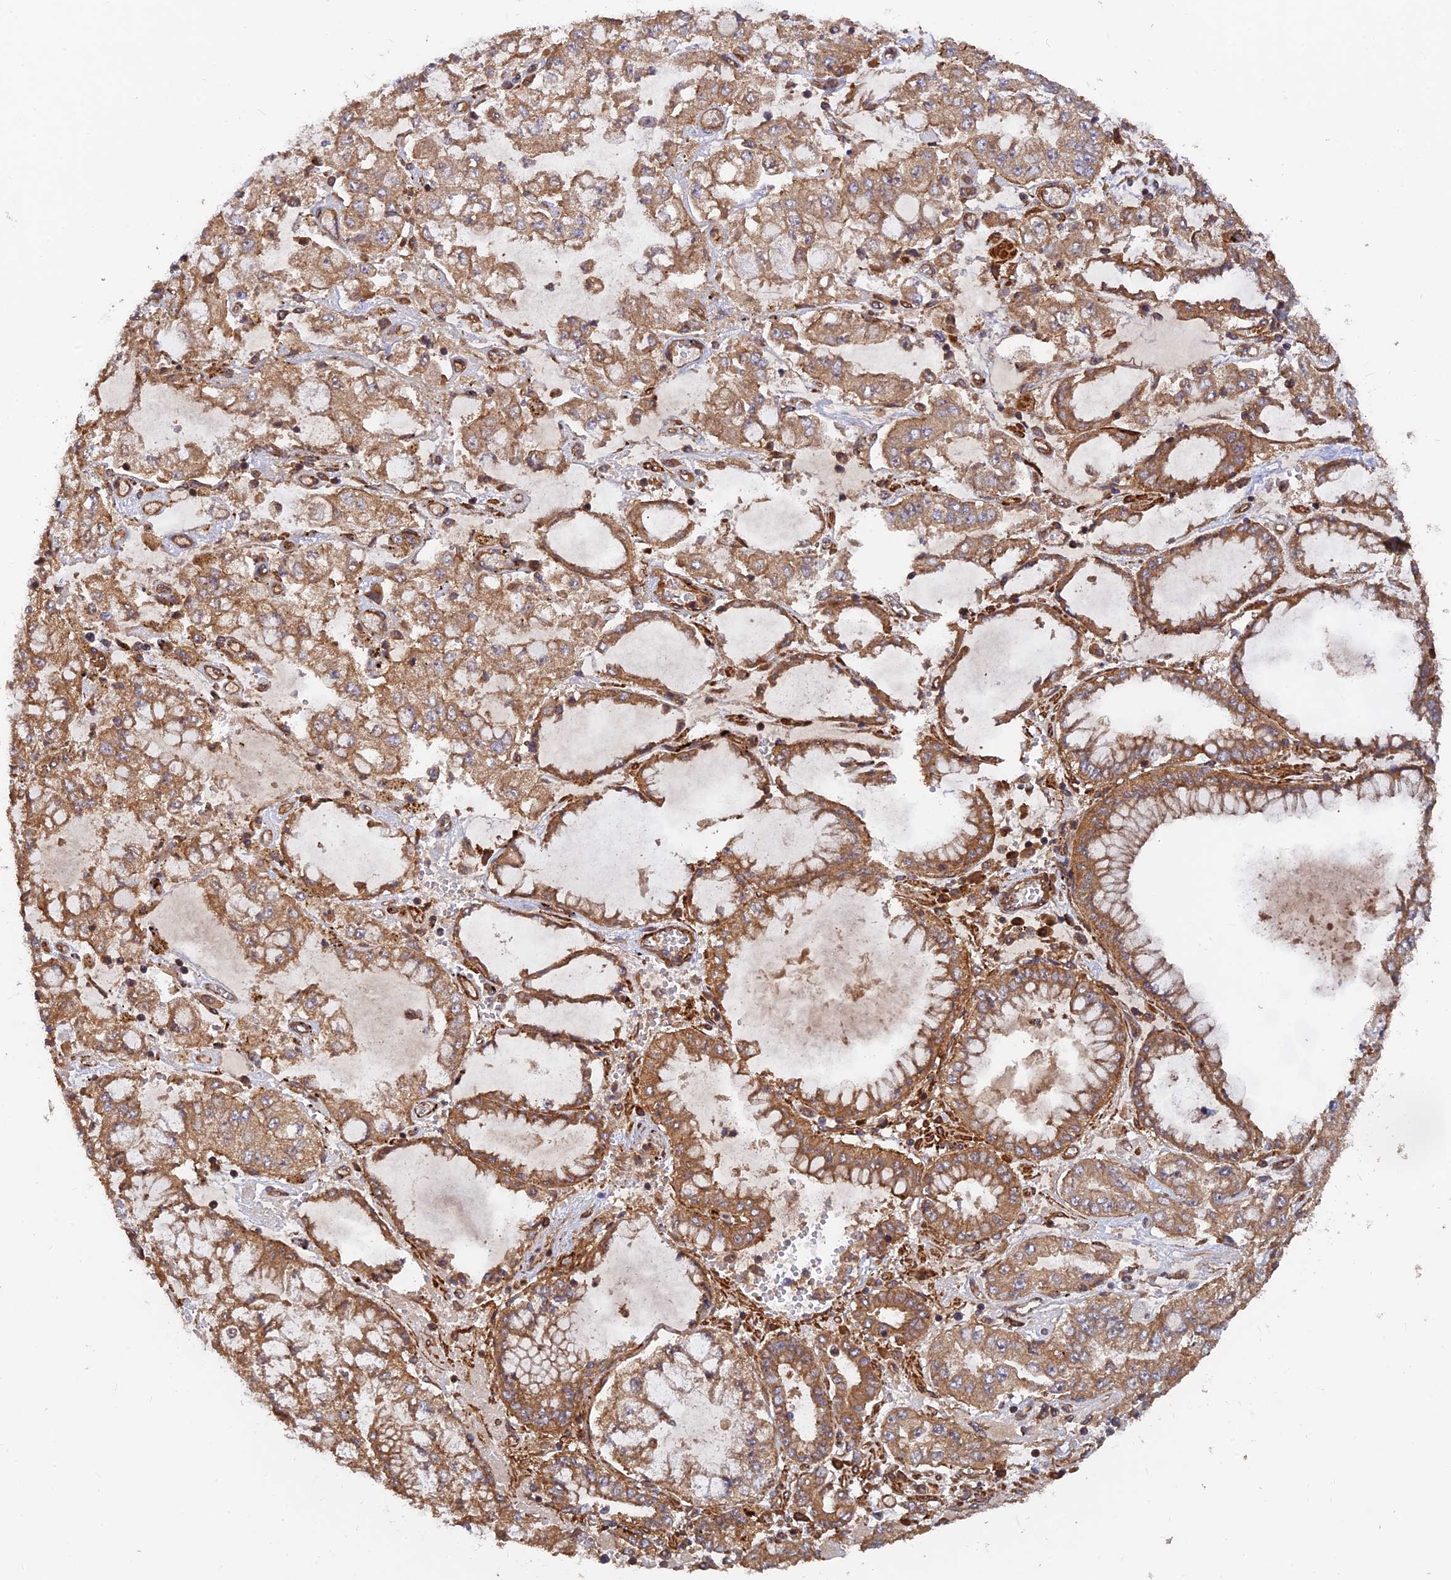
{"staining": {"intensity": "moderate", "quantity": ">75%", "location": "cytoplasmic/membranous"}, "tissue": "stomach cancer", "cell_type": "Tumor cells", "image_type": "cancer", "snomed": [{"axis": "morphology", "description": "Adenocarcinoma, NOS"}, {"axis": "topography", "description": "Stomach"}], "caption": "IHC image of stomach cancer stained for a protein (brown), which demonstrates medium levels of moderate cytoplasmic/membranous expression in about >75% of tumor cells.", "gene": "RELCH", "patient": {"sex": "male", "age": 76}}